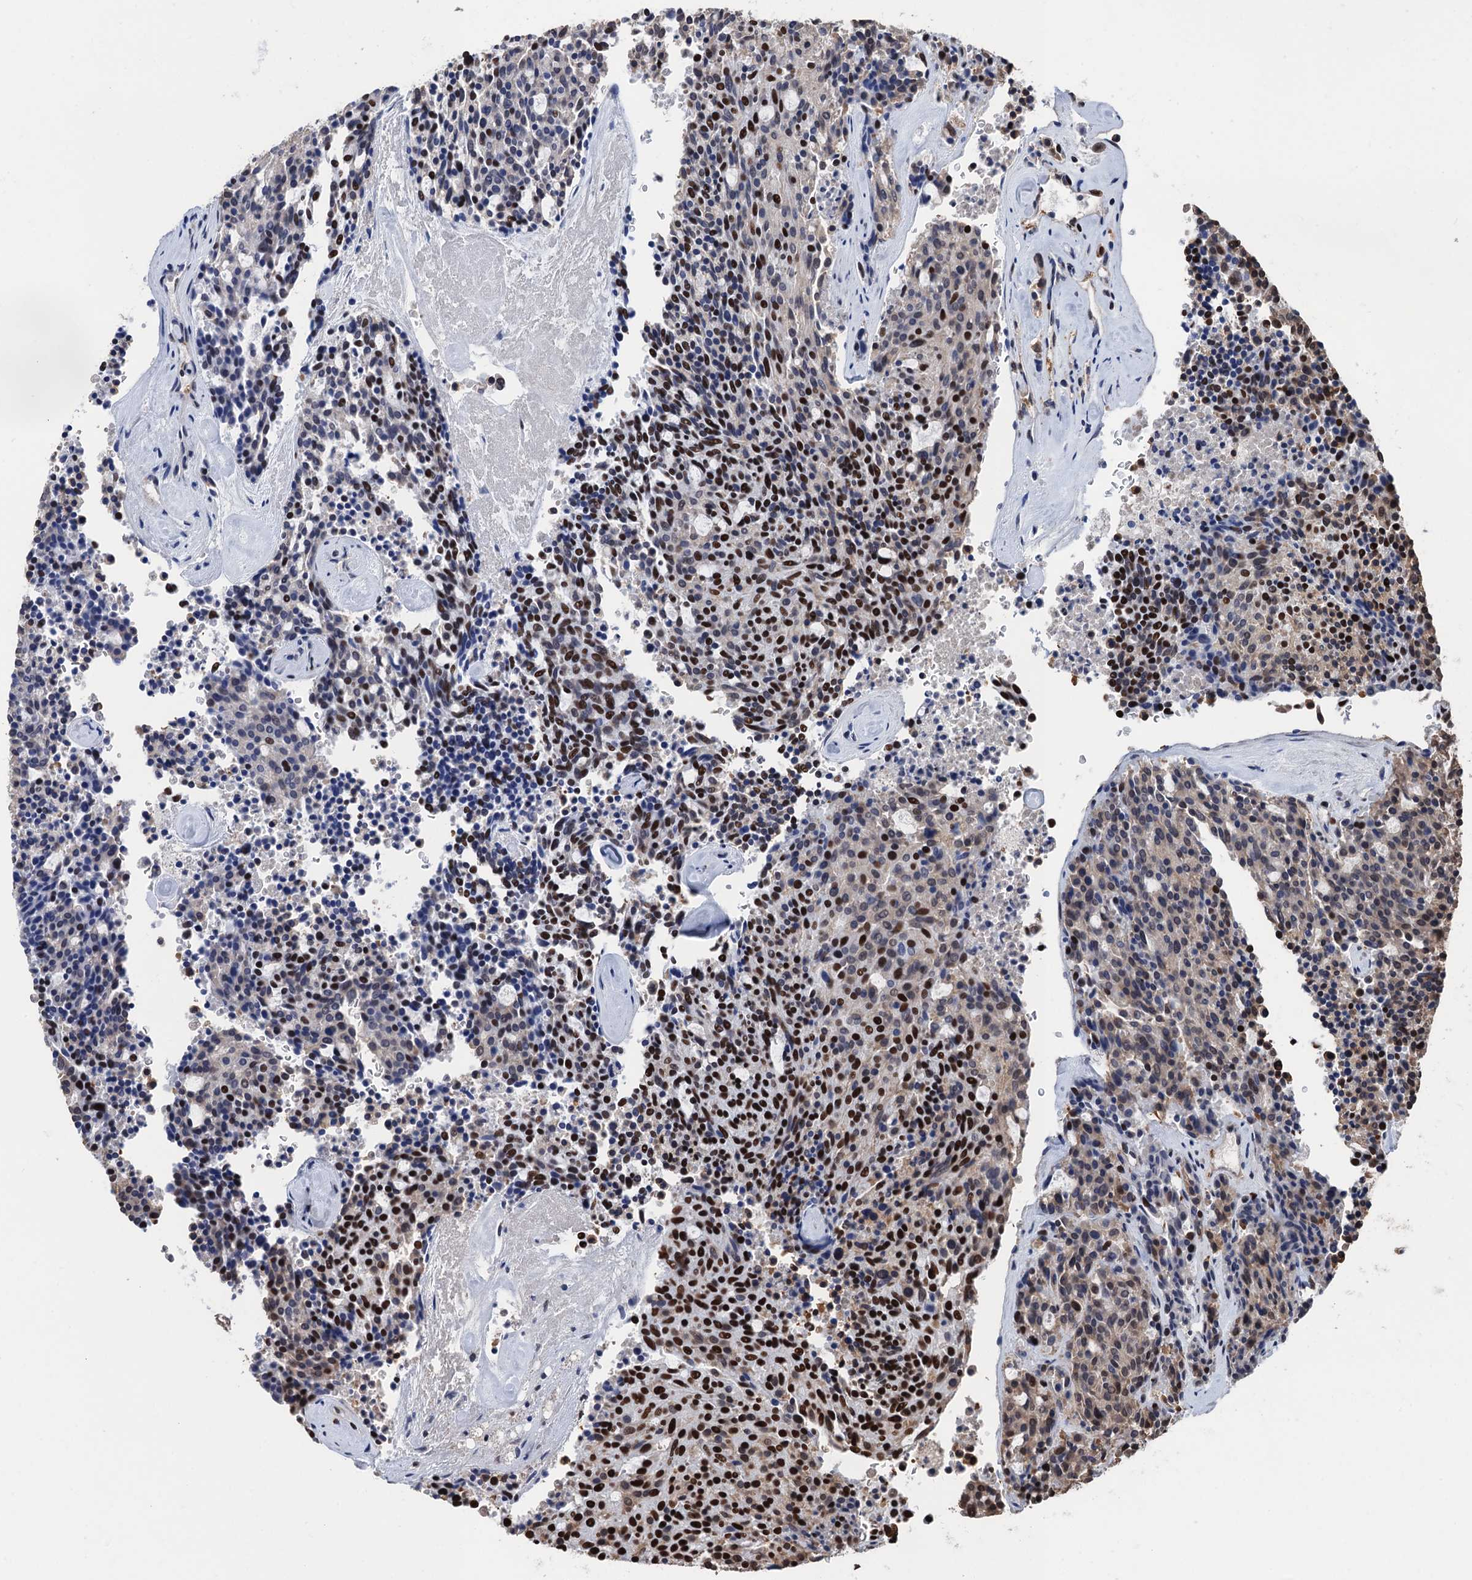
{"staining": {"intensity": "strong", "quantity": "25%-75%", "location": "nuclear"}, "tissue": "carcinoid", "cell_type": "Tumor cells", "image_type": "cancer", "snomed": [{"axis": "morphology", "description": "Carcinoid, malignant, NOS"}, {"axis": "topography", "description": "Pancreas"}], "caption": "Protein expression by immunohistochemistry reveals strong nuclear positivity in approximately 25%-75% of tumor cells in malignant carcinoid.", "gene": "UBA2", "patient": {"sex": "female", "age": 54}}